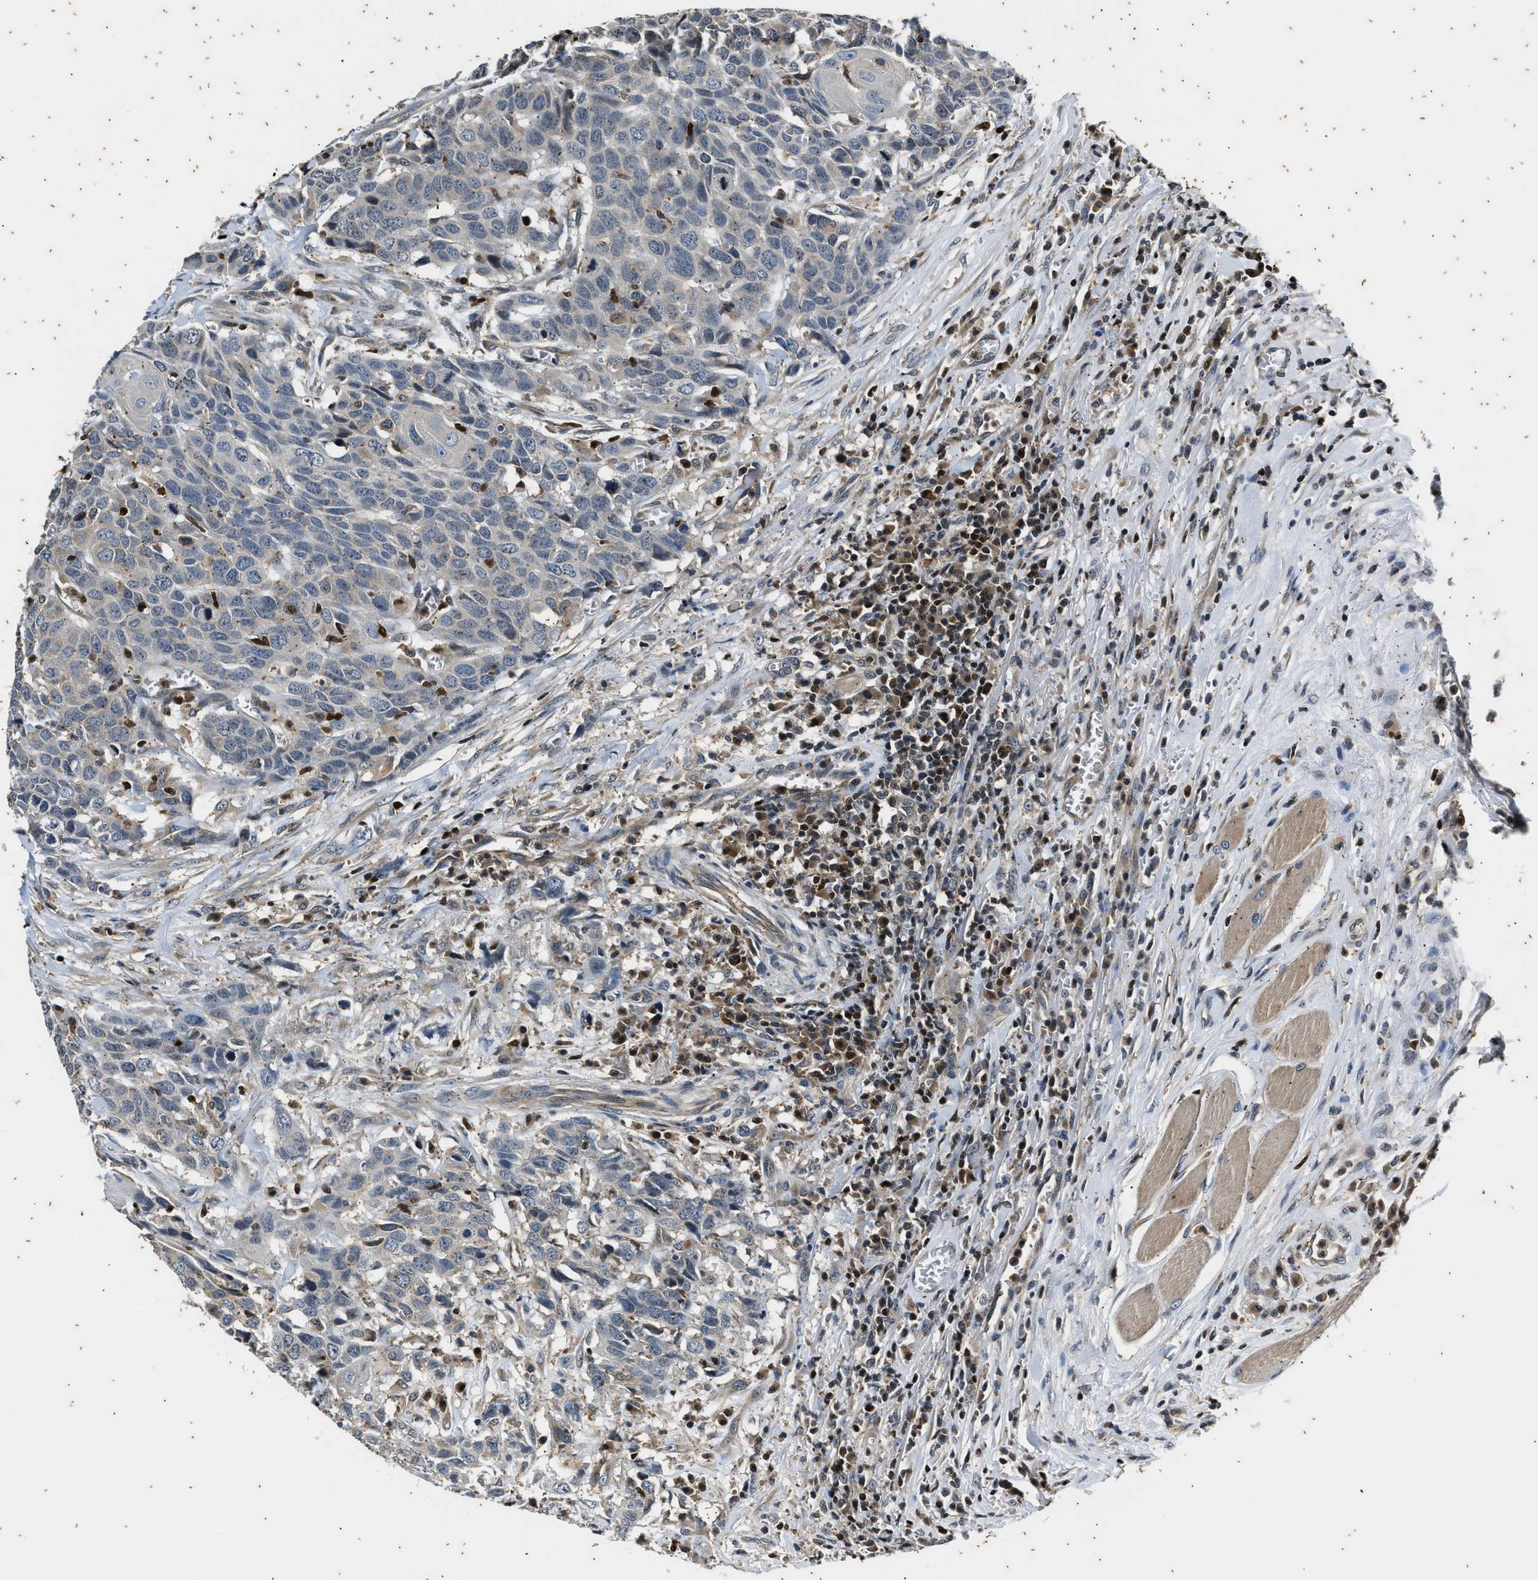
{"staining": {"intensity": "negative", "quantity": "none", "location": "none"}, "tissue": "head and neck cancer", "cell_type": "Tumor cells", "image_type": "cancer", "snomed": [{"axis": "morphology", "description": "Squamous cell carcinoma, NOS"}, {"axis": "topography", "description": "Head-Neck"}], "caption": "Tumor cells show no significant protein expression in squamous cell carcinoma (head and neck).", "gene": "PTPN7", "patient": {"sex": "male", "age": 66}}